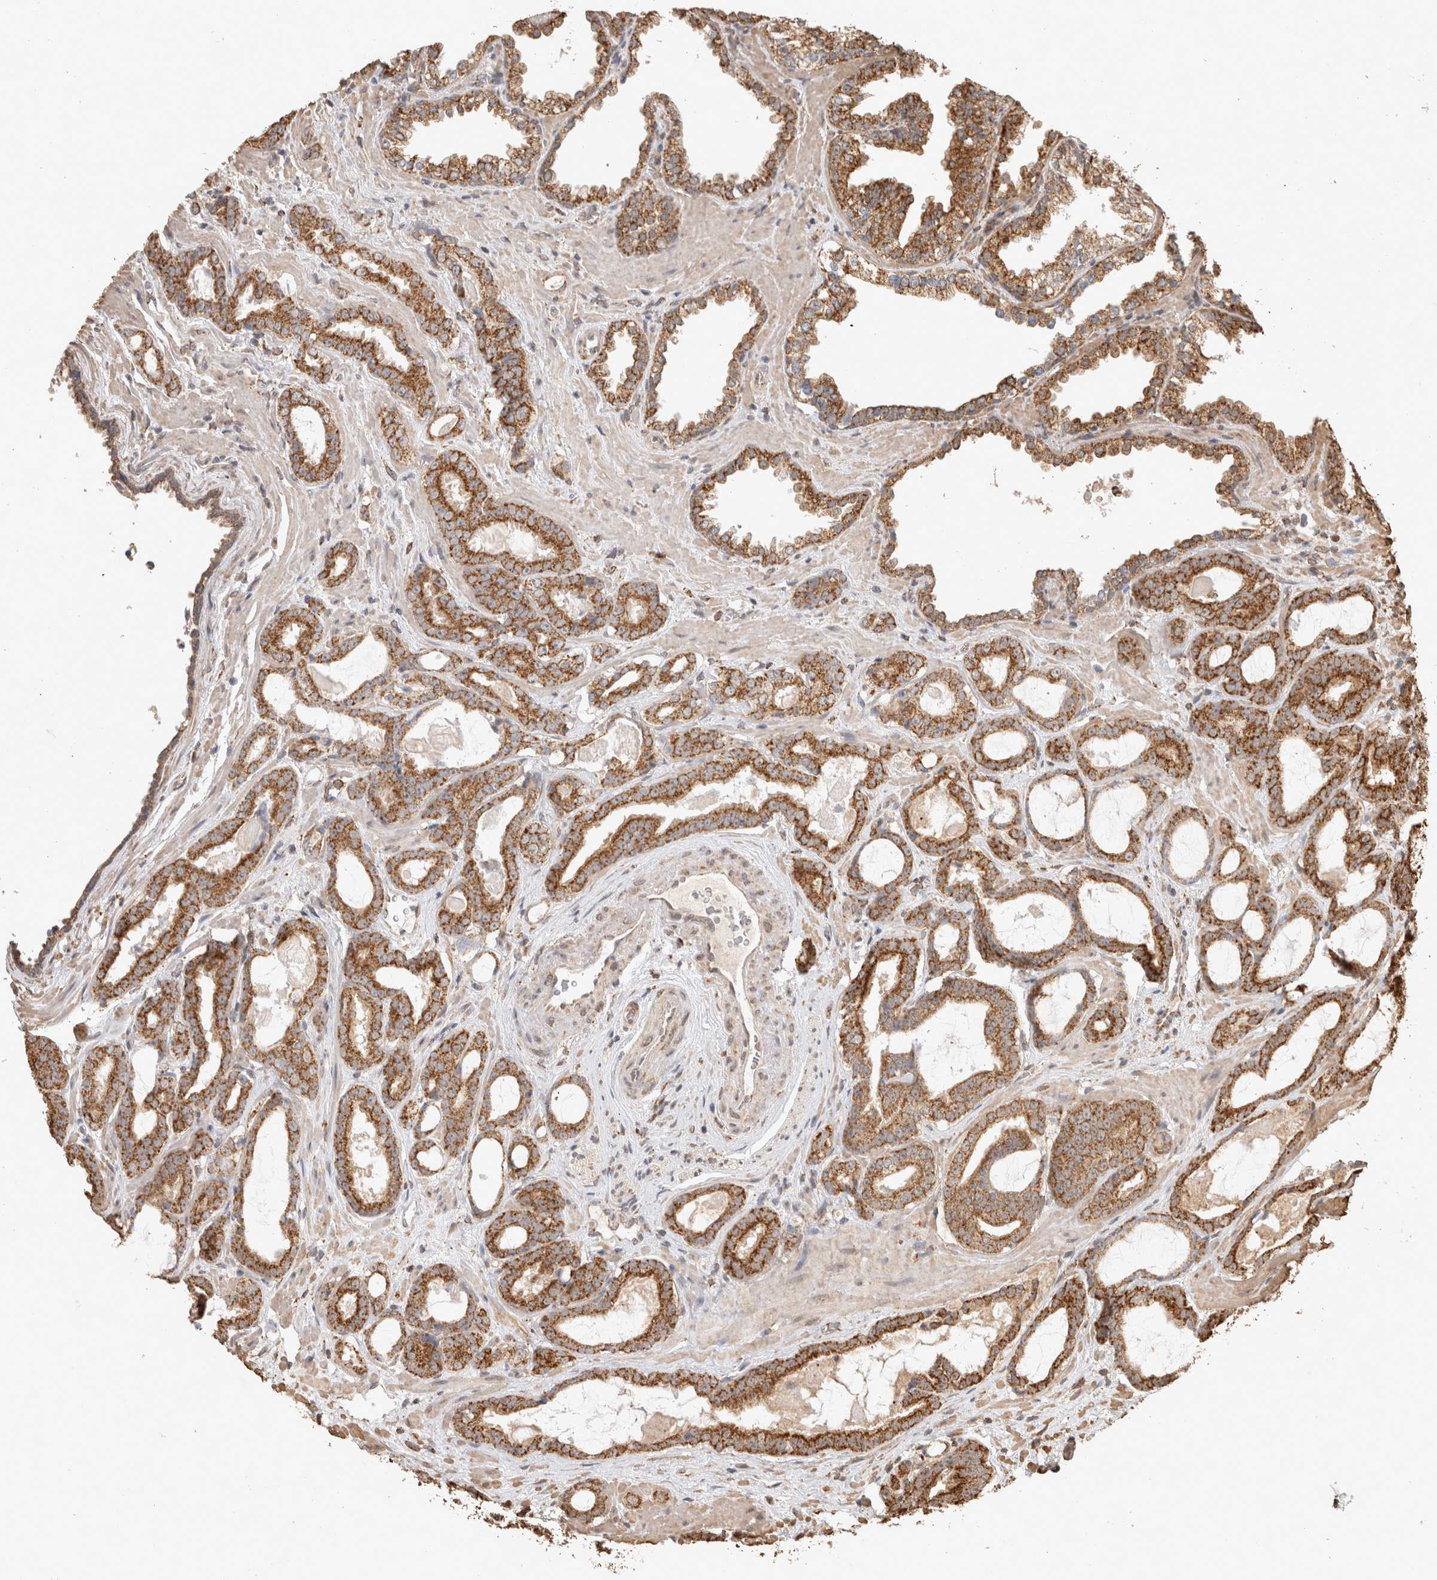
{"staining": {"intensity": "moderate", "quantity": ">75%", "location": "cytoplasmic/membranous"}, "tissue": "prostate cancer", "cell_type": "Tumor cells", "image_type": "cancer", "snomed": [{"axis": "morphology", "description": "Adenocarcinoma, Low grade"}, {"axis": "topography", "description": "Prostate"}], "caption": "A brown stain shows moderate cytoplasmic/membranous positivity of a protein in human prostate low-grade adenocarcinoma tumor cells.", "gene": "BNIP3L", "patient": {"sex": "male", "age": 60}}